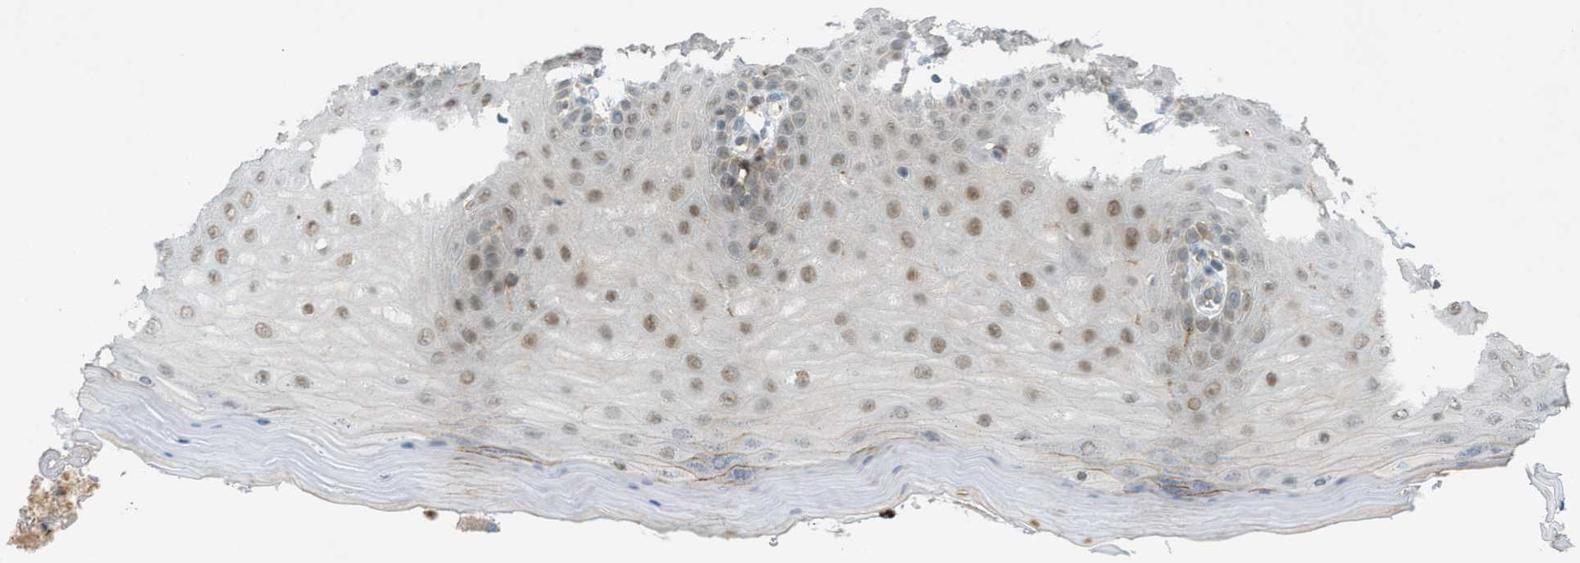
{"staining": {"intensity": "moderate", "quantity": ">75%", "location": "nuclear"}, "tissue": "cervix", "cell_type": "Glandular cells", "image_type": "normal", "snomed": [{"axis": "morphology", "description": "Normal tissue, NOS"}, {"axis": "topography", "description": "Cervix"}], "caption": "Cervix stained for a protein demonstrates moderate nuclear positivity in glandular cells. (DAB IHC with brightfield microscopy, high magnification).", "gene": "DYRK1A", "patient": {"sex": "female", "age": 55}}